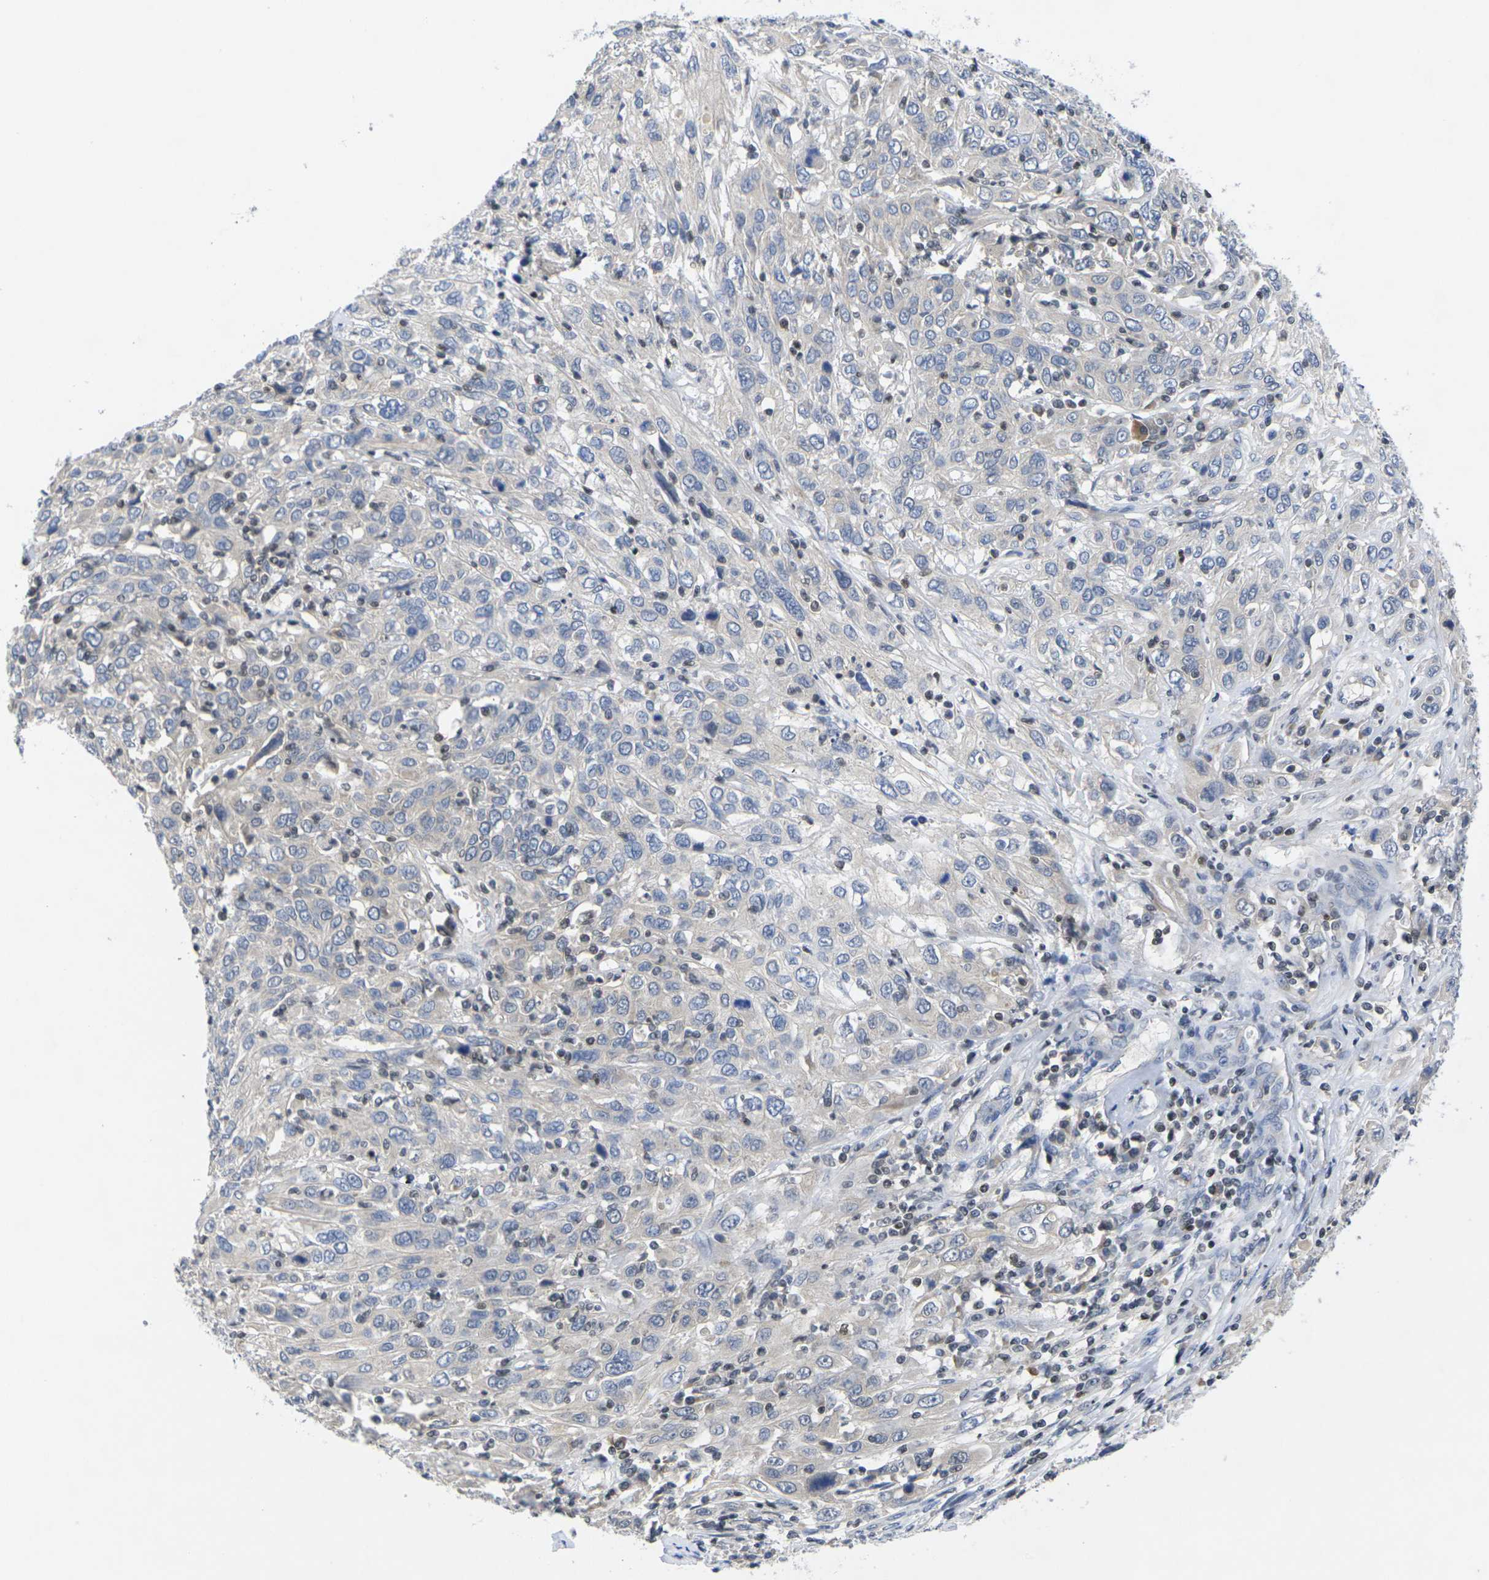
{"staining": {"intensity": "negative", "quantity": "none", "location": "none"}, "tissue": "cervical cancer", "cell_type": "Tumor cells", "image_type": "cancer", "snomed": [{"axis": "morphology", "description": "Squamous cell carcinoma, NOS"}, {"axis": "topography", "description": "Cervix"}], "caption": "Immunohistochemistry image of squamous cell carcinoma (cervical) stained for a protein (brown), which shows no positivity in tumor cells.", "gene": "IKZF1", "patient": {"sex": "female", "age": 46}}